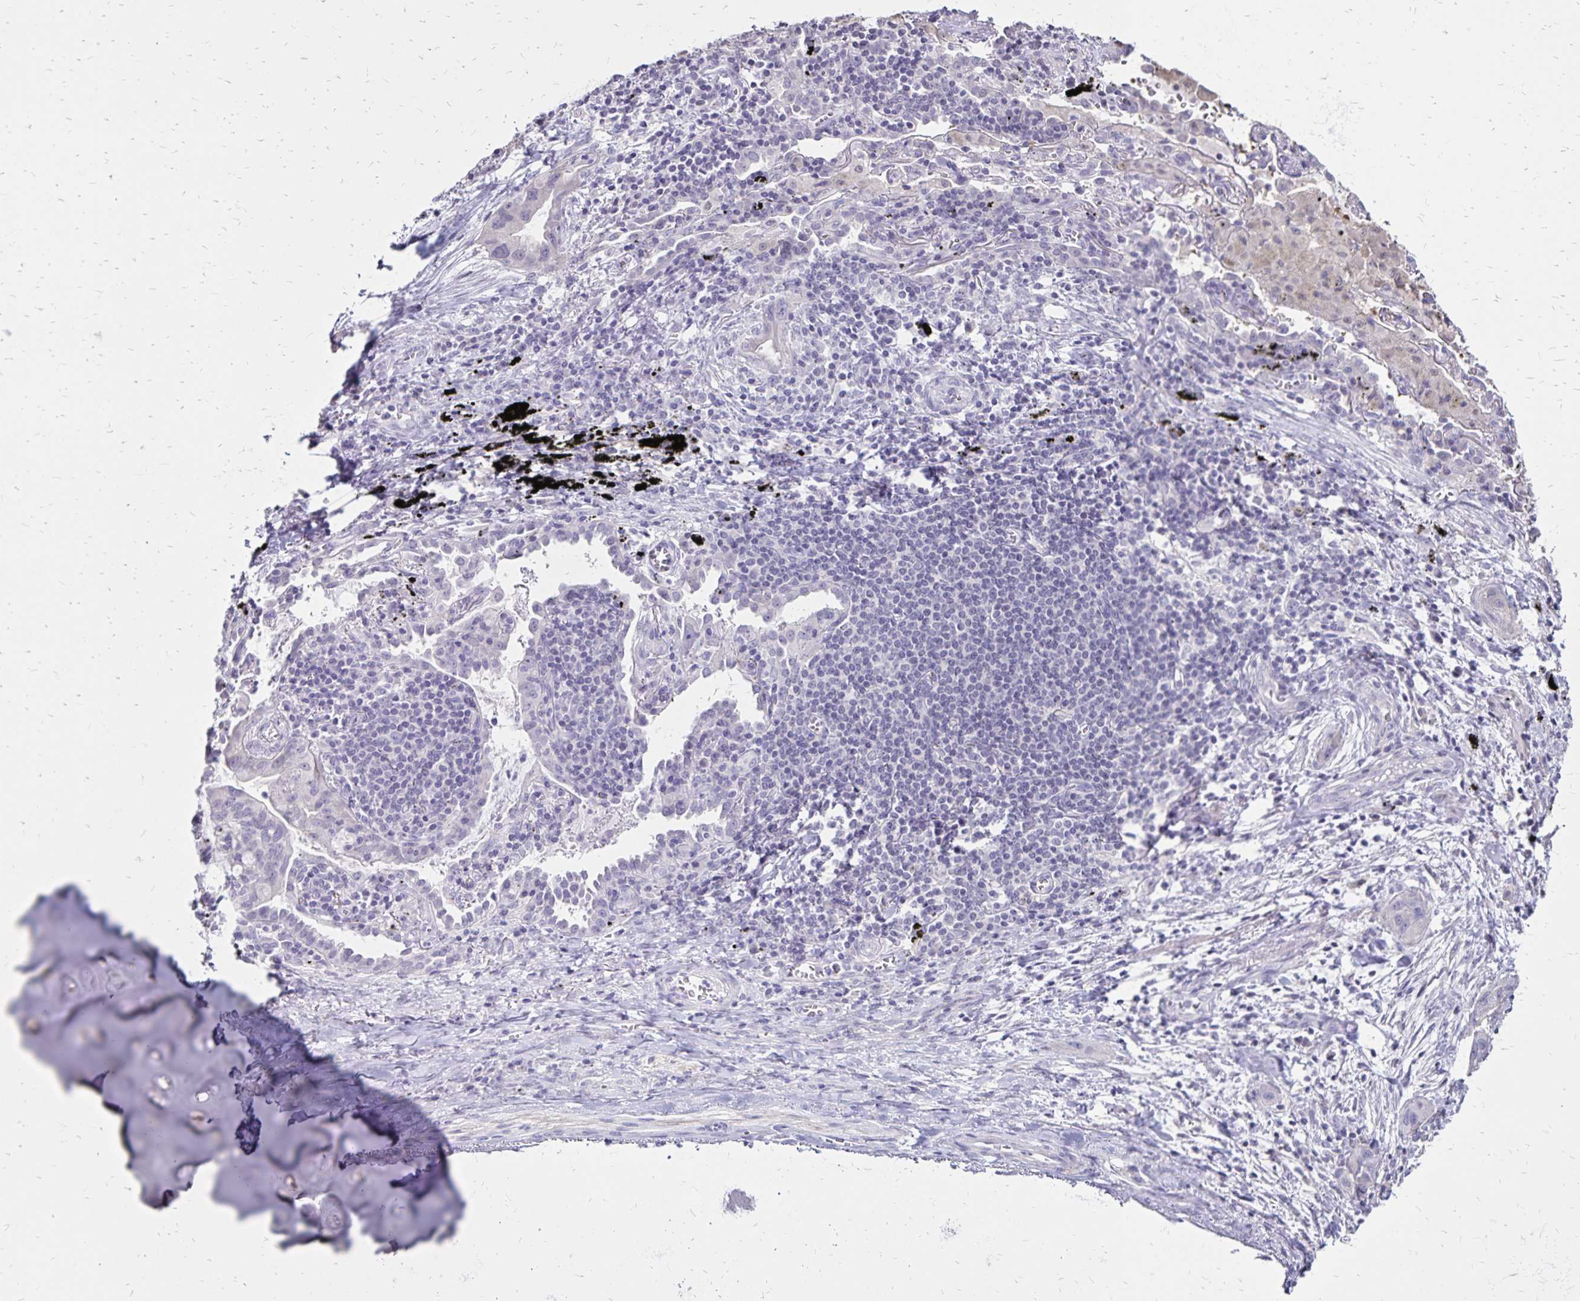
{"staining": {"intensity": "negative", "quantity": "none", "location": "none"}, "tissue": "lung cancer", "cell_type": "Tumor cells", "image_type": "cancer", "snomed": [{"axis": "morphology", "description": "Adenocarcinoma, NOS"}, {"axis": "topography", "description": "Lung"}], "caption": "Tumor cells are negative for brown protein staining in adenocarcinoma (lung).", "gene": "SH3GL3", "patient": {"sex": "male", "age": 65}}